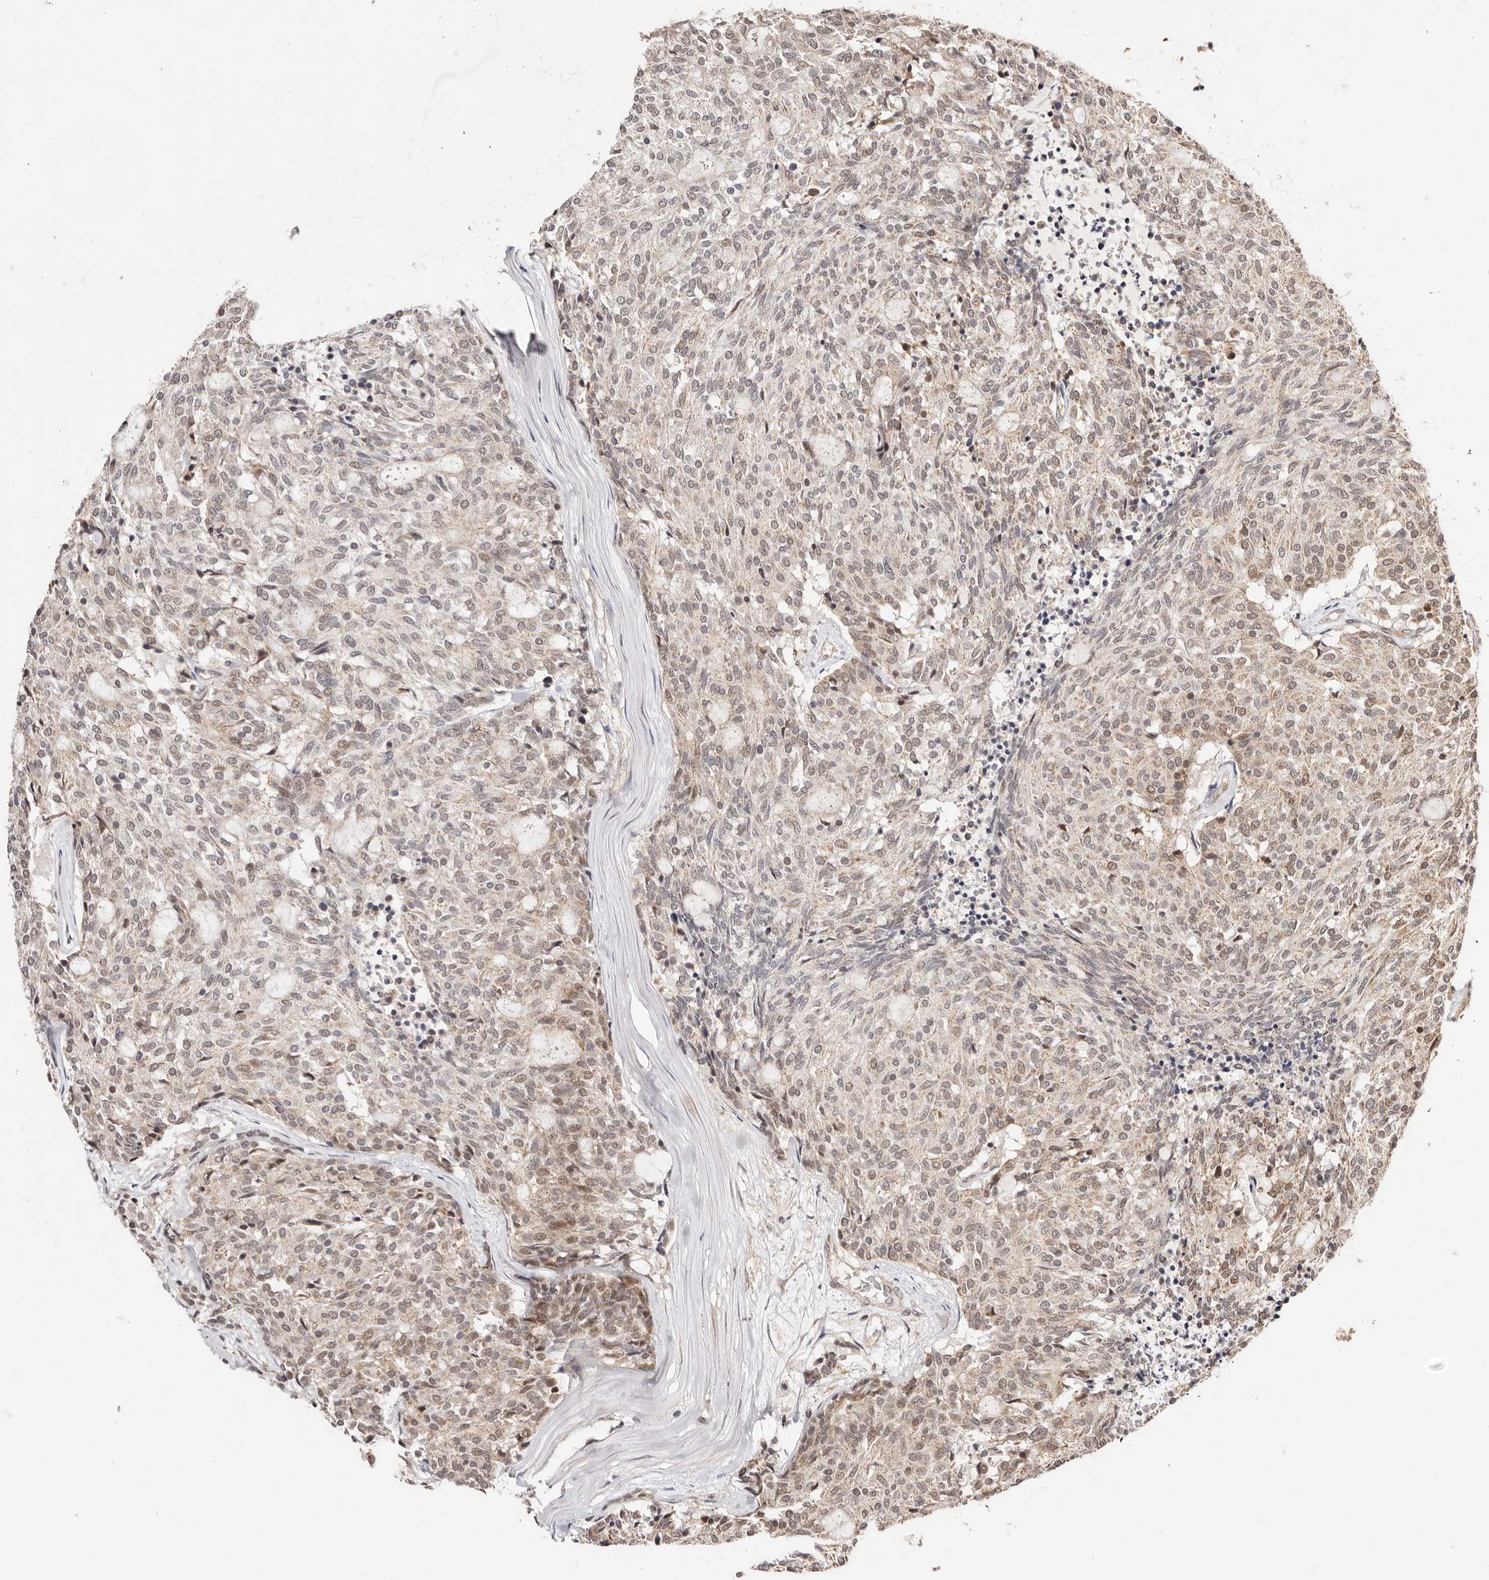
{"staining": {"intensity": "weak", "quantity": "25%-75%", "location": "nuclear"}, "tissue": "carcinoid", "cell_type": "Tumor cells", "image_type": "cancer", "snomed": [{"axis": "morphology", "description": "Carcinoid, malignant, NOS"}, {"axis": "topography", "description": "Pancreas"}], "caption": "There is low levels of weak nuclear expression in tumor cells of malignant carcinoid, as demonstrated by immunohistochemical staining (brown color).", "gene": "CTNNBL1", "patient": {"sex": "female", "age": 54}}